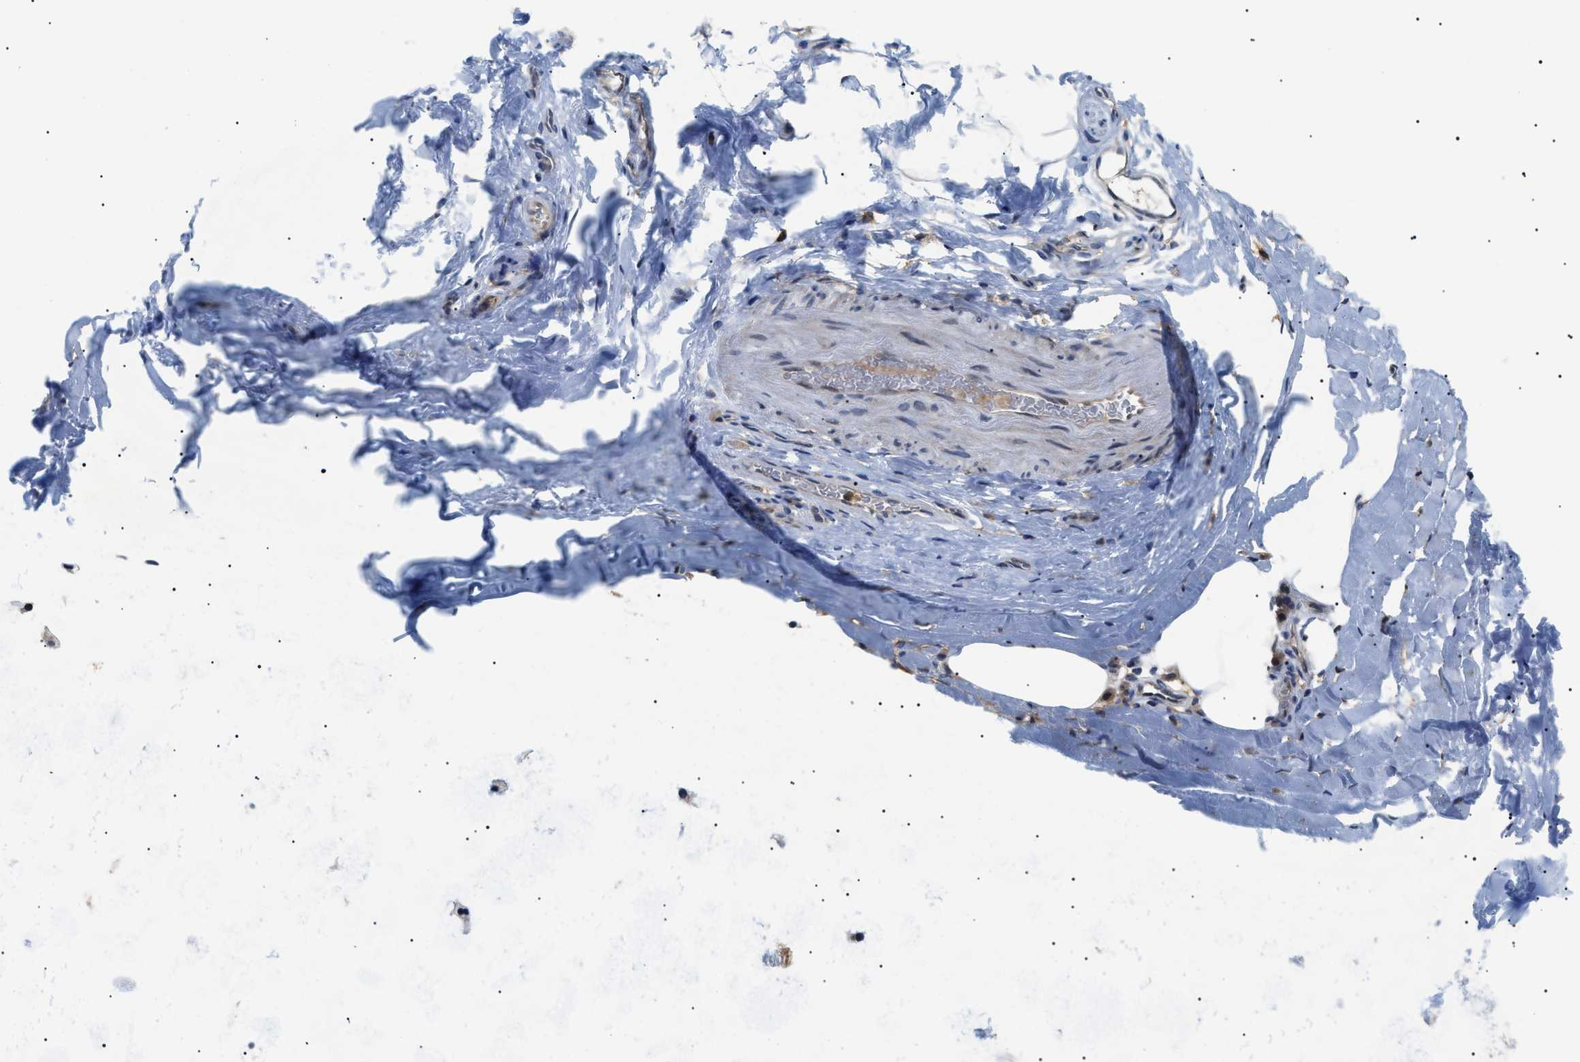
{"staining": {"intensity": "negative", "quantity": "none", "location": "none"}, "tissue": "adipose tissue", "cell_type": "Adipocytes", "image_type": "normal", "snomed": [{"axis": "morphology", "description": "Normal tissue, NOS"}, {"axis": "topography", "description": "Cartilage tissue"}, {"axis": "topography", "description": "Bronchus"}], "caption": "Immunohistochemical staining of unremarkable adipose tissue shows no significant expression in adipocytes. (DAB IHC visualized using brightfield microscopy, high magnification).", "gene": "CD300A", "patient": {"sex": "female", "age": 53}}